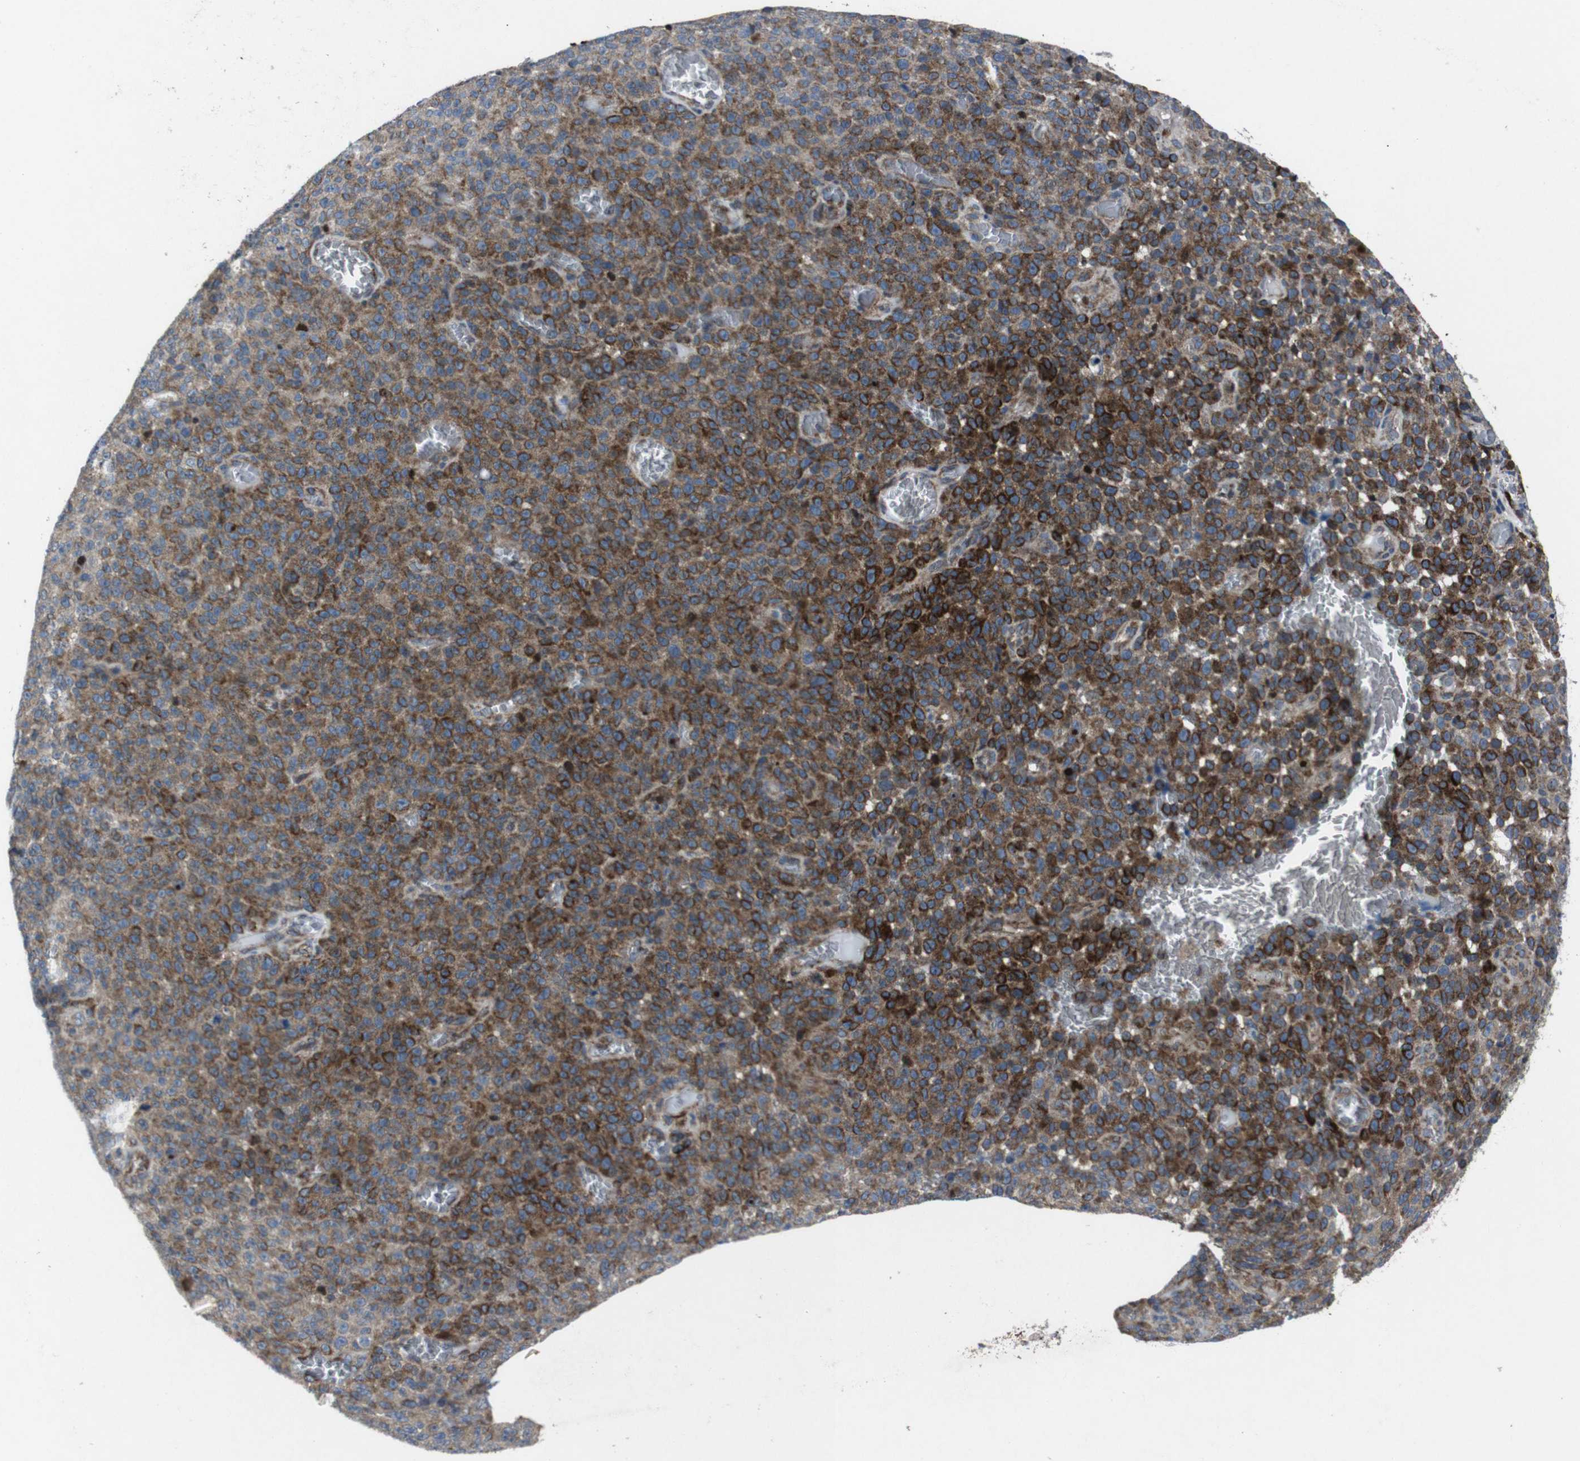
{"staining": {"intensity": "moderate", "quantity": ">75%", "location": "cytoplasmic/membranous"}, "tissue": "melanoma", "cell_type": "Tumor cells", "image_type": "cancer", "snomed": [{"axis": "morphology", "description": "Malignant melanoma, NOS"}, {"axis": "topography", "description": "Skin"}], "caption": "Melanoma was stained to show a protein in brown. There is medium levels of moderate cytoplasmic/membranous positivity in approximately >75% of tumor cells.", "gene": "STAT4", "patient": {"sex": "female", "age": 82}}